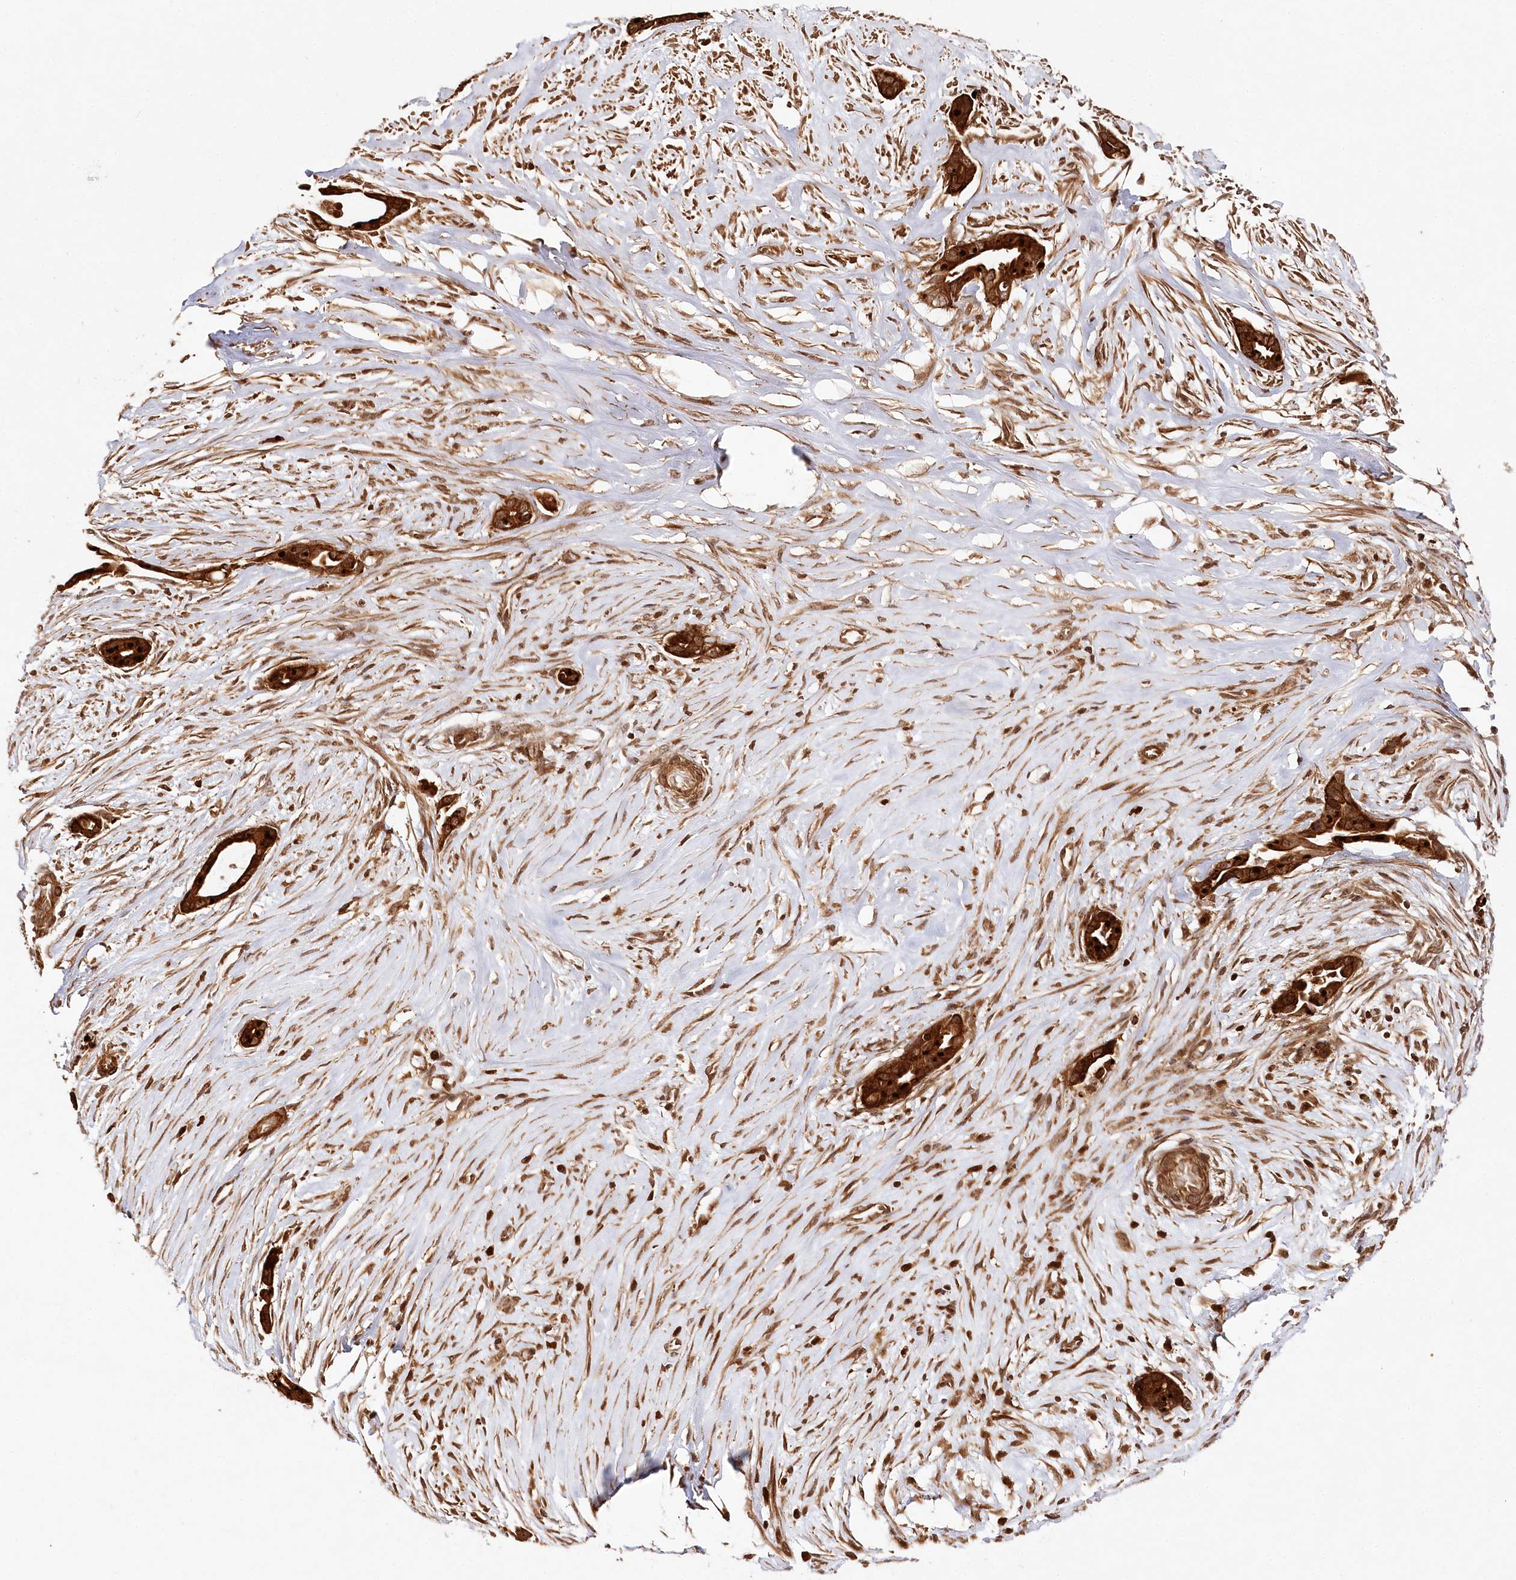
{"staining": {"intensity": "strong", "quantity": ">75%", "location": "cytoplasmic/membranous,nuclear"}, "tissue": "liver cancer", "cell_type": "Tumor cells", "image_type": "cancer", "snomed": [{"axis": "morphology", "description": "Cholangiocarcinoma"}, {"axis": "topography", "description": "Liver"}], "caption": "Cholangiocarcinoma (liver) stained for a protein (brown) displays strong cytoplasmic/membranous and nuclear positive staining in about >75% of tumor cells.", "gene": "ULK2", "patient": {"sex": "female", "age": 55}}